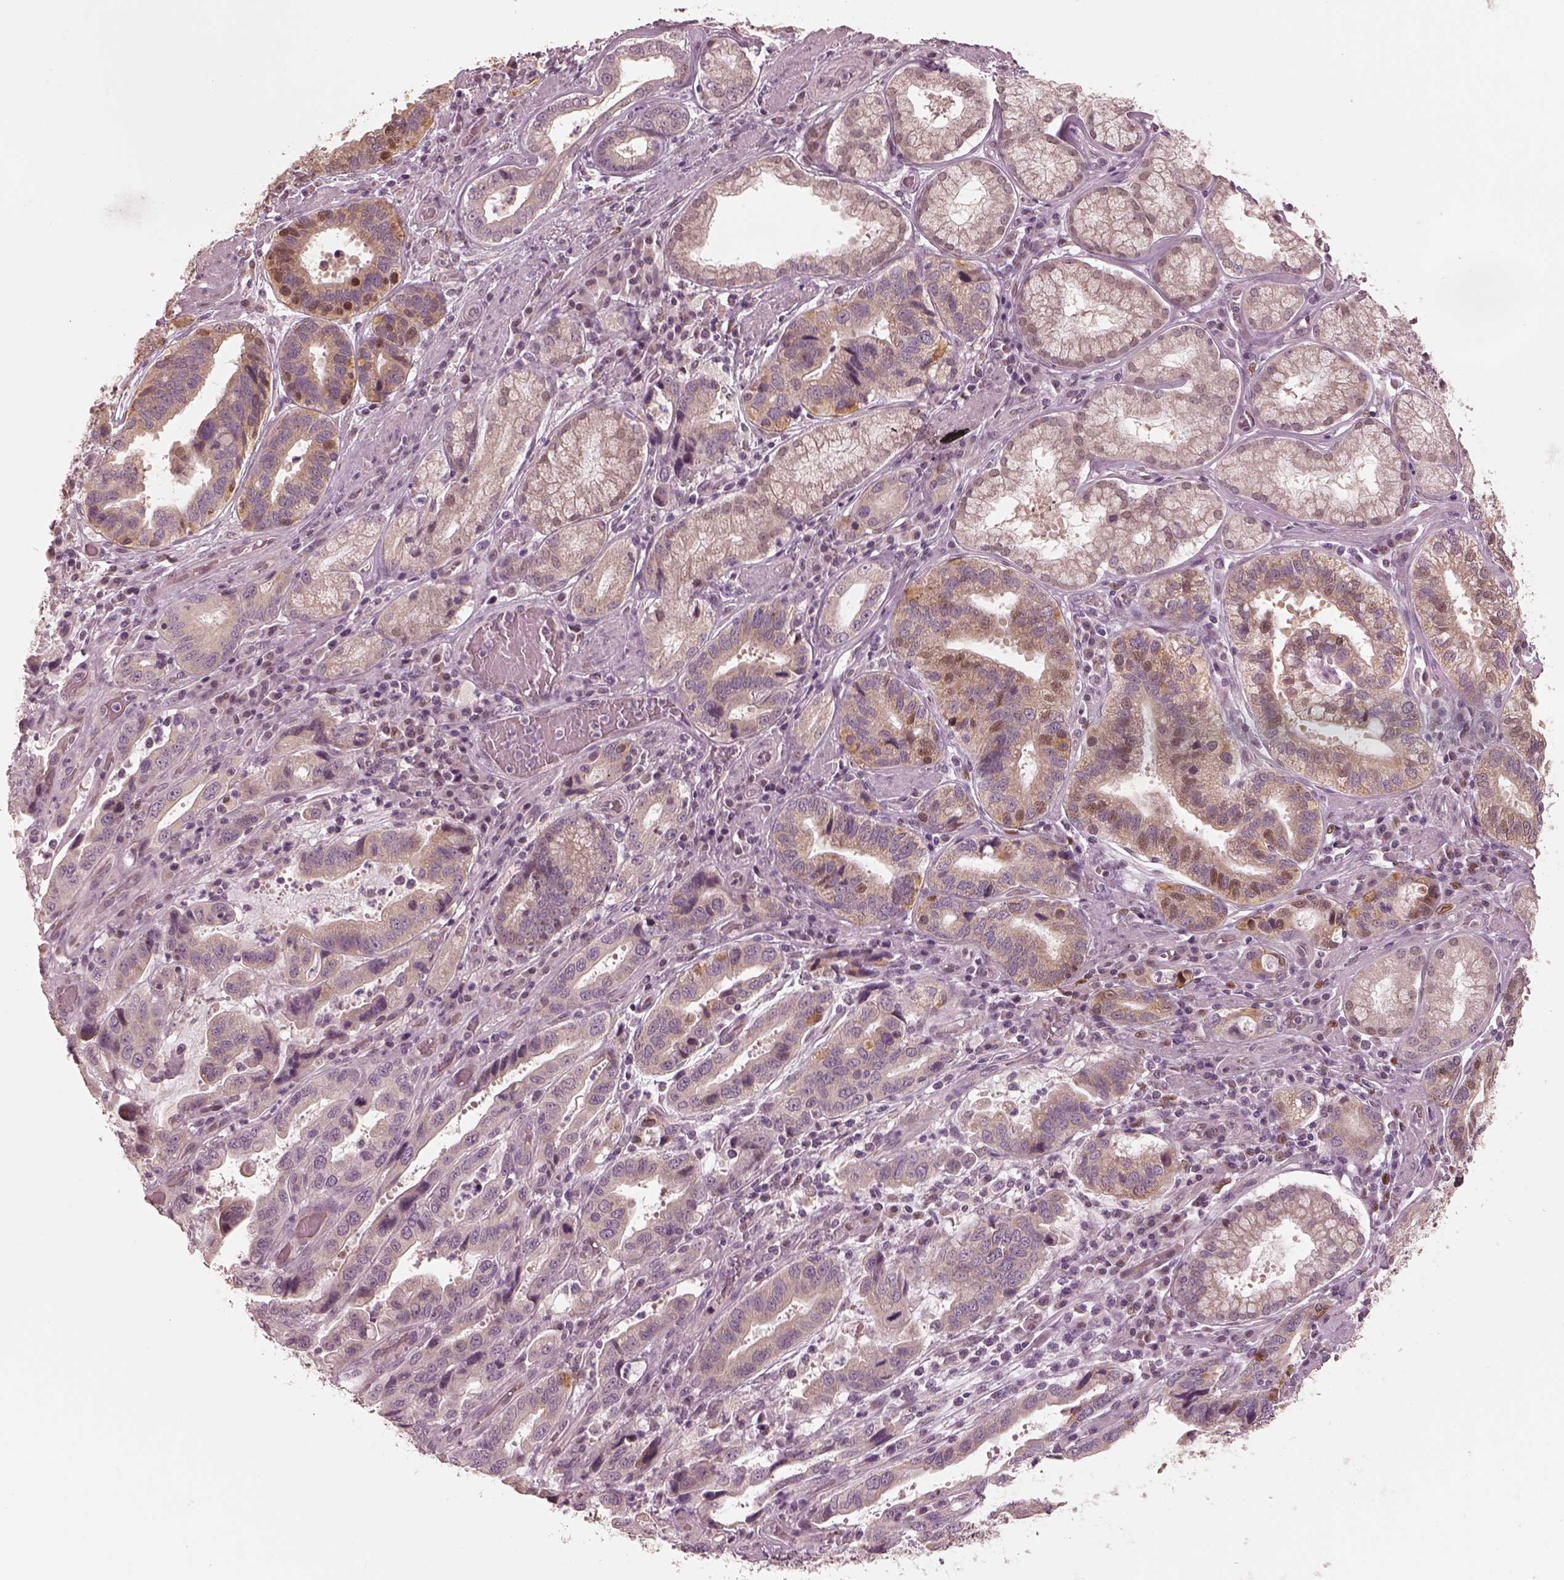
{"staining": {"intensity": "weak", "quantity": "<25%", "location": "cytoplasmic/membranous,nuclear"}, "tissue": "stomach cancer", "cell_type": "Tumor cells", "image_type": "cancer", "snomed": [{"axis": "morphology", "description": "Adenocarcinoma, NOS"}, {"axis": "topography", "description": "Stomach, lower"}], "caption": "IHC micrograph of neoplastic tissue: human adenocarcinoma (stomach) stained with DAB (3,3'-diaminobenzidine) exhibits no significant protein staining in tumor cells.", "gene": "IQCB1", "patient": {"sex": "female", "age": 76}}